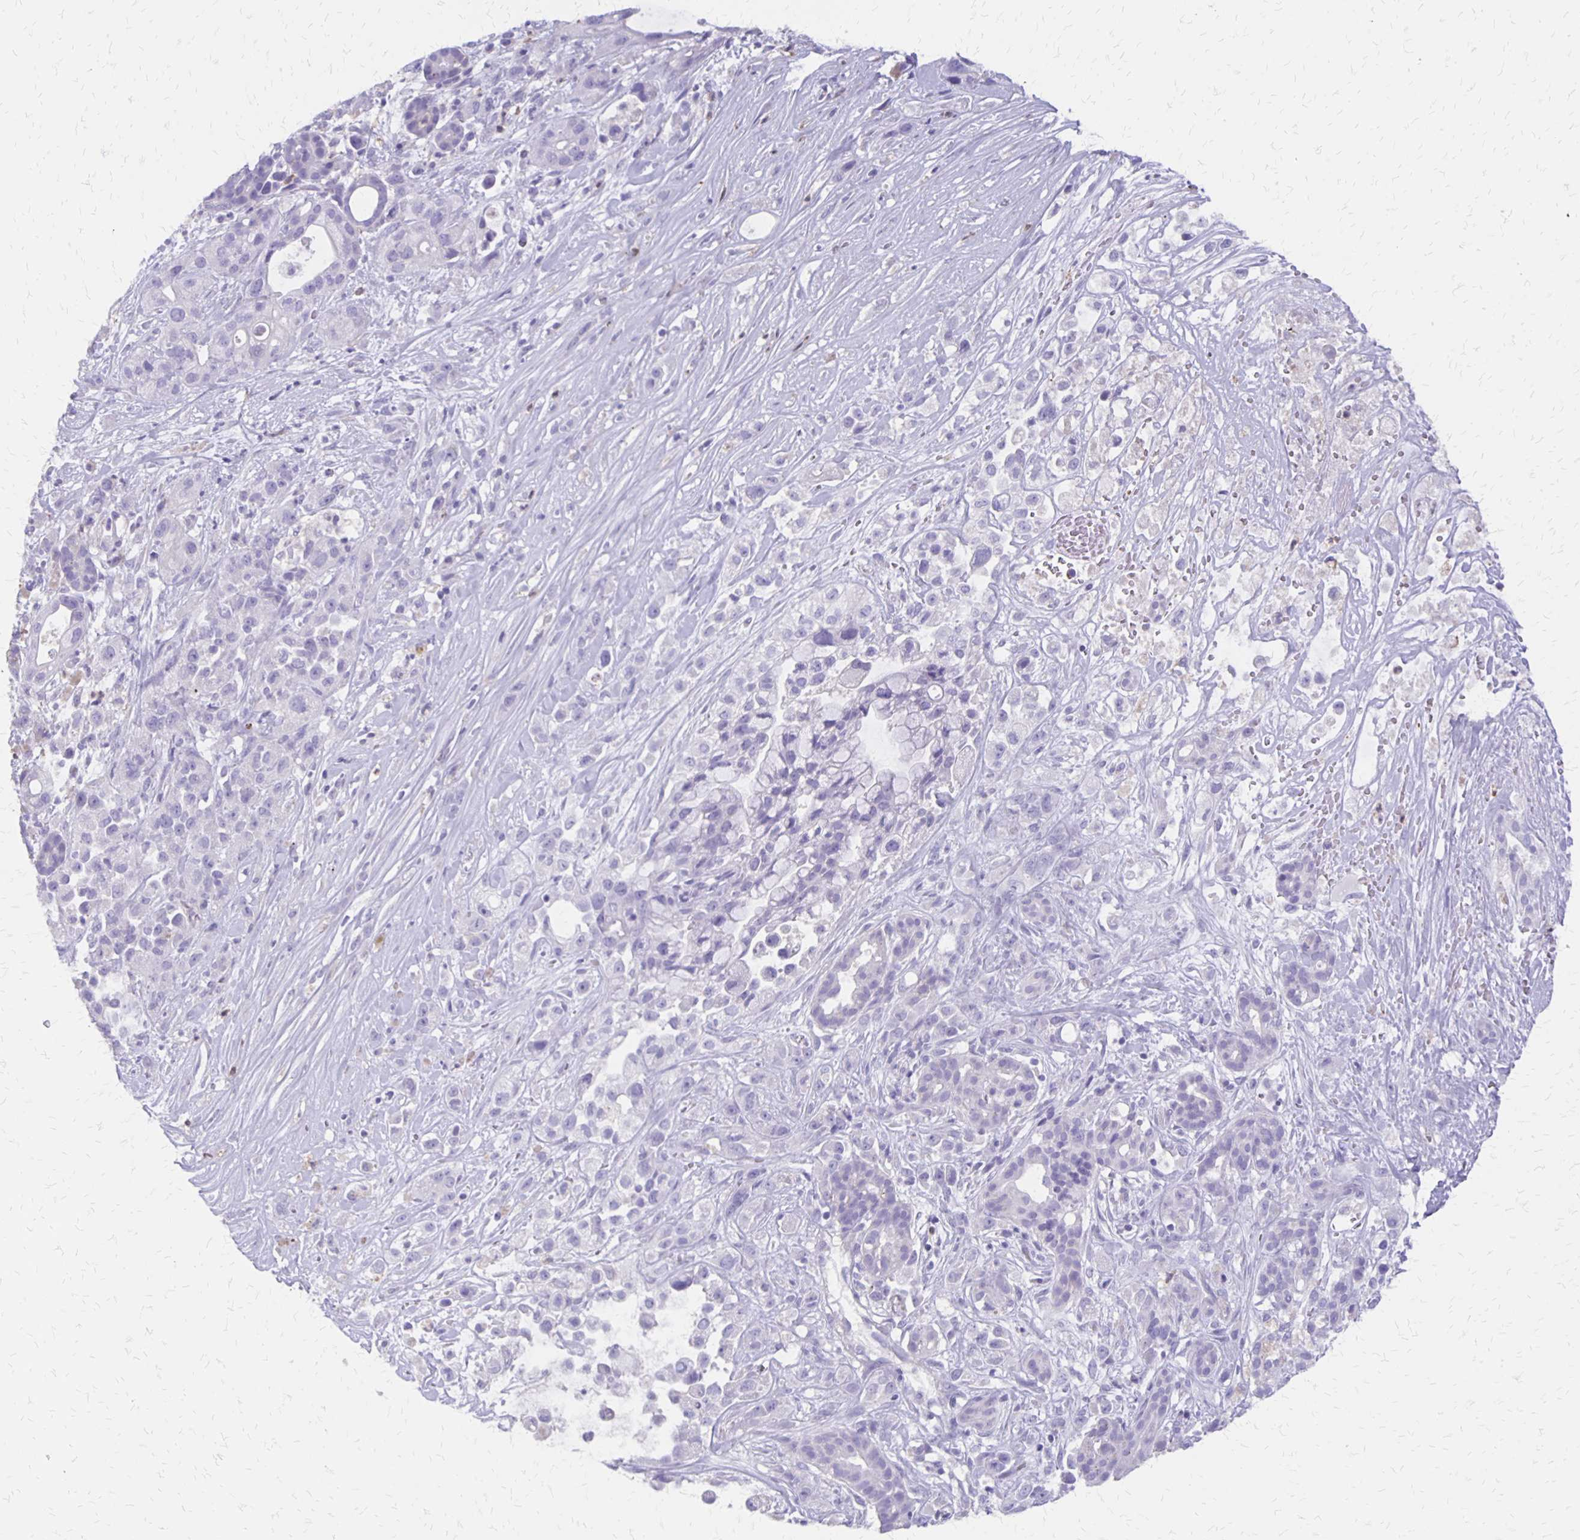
{"staining": {"intensity": "negative", "quantity": "none", "location": "none"}, "tissue": "pancreatic cancer", "cell_type": "Tumor cells", "image_type": "cancer", "snomed": [{"axis": "morphology", "description": "Adenocarcinoma, NOS"}, {"axis": "topography", "description": "Pancreas"}], "caption": "This image is of pancreatic cancer stained with immunohistochemistry (IHC) to label a protein in brown with the nuclei are counter-stained blue. There is no positivity in tumor cells. (Stains: DAB (3,3'-diaminobenzidine) immunohistochemistry (IHC) with hematoxylin counter stain, Microscopy: brightfield microscopy at high magnification).", "gene": "SEPTIN5", "patient": {"sex": "male", "age": 44}}